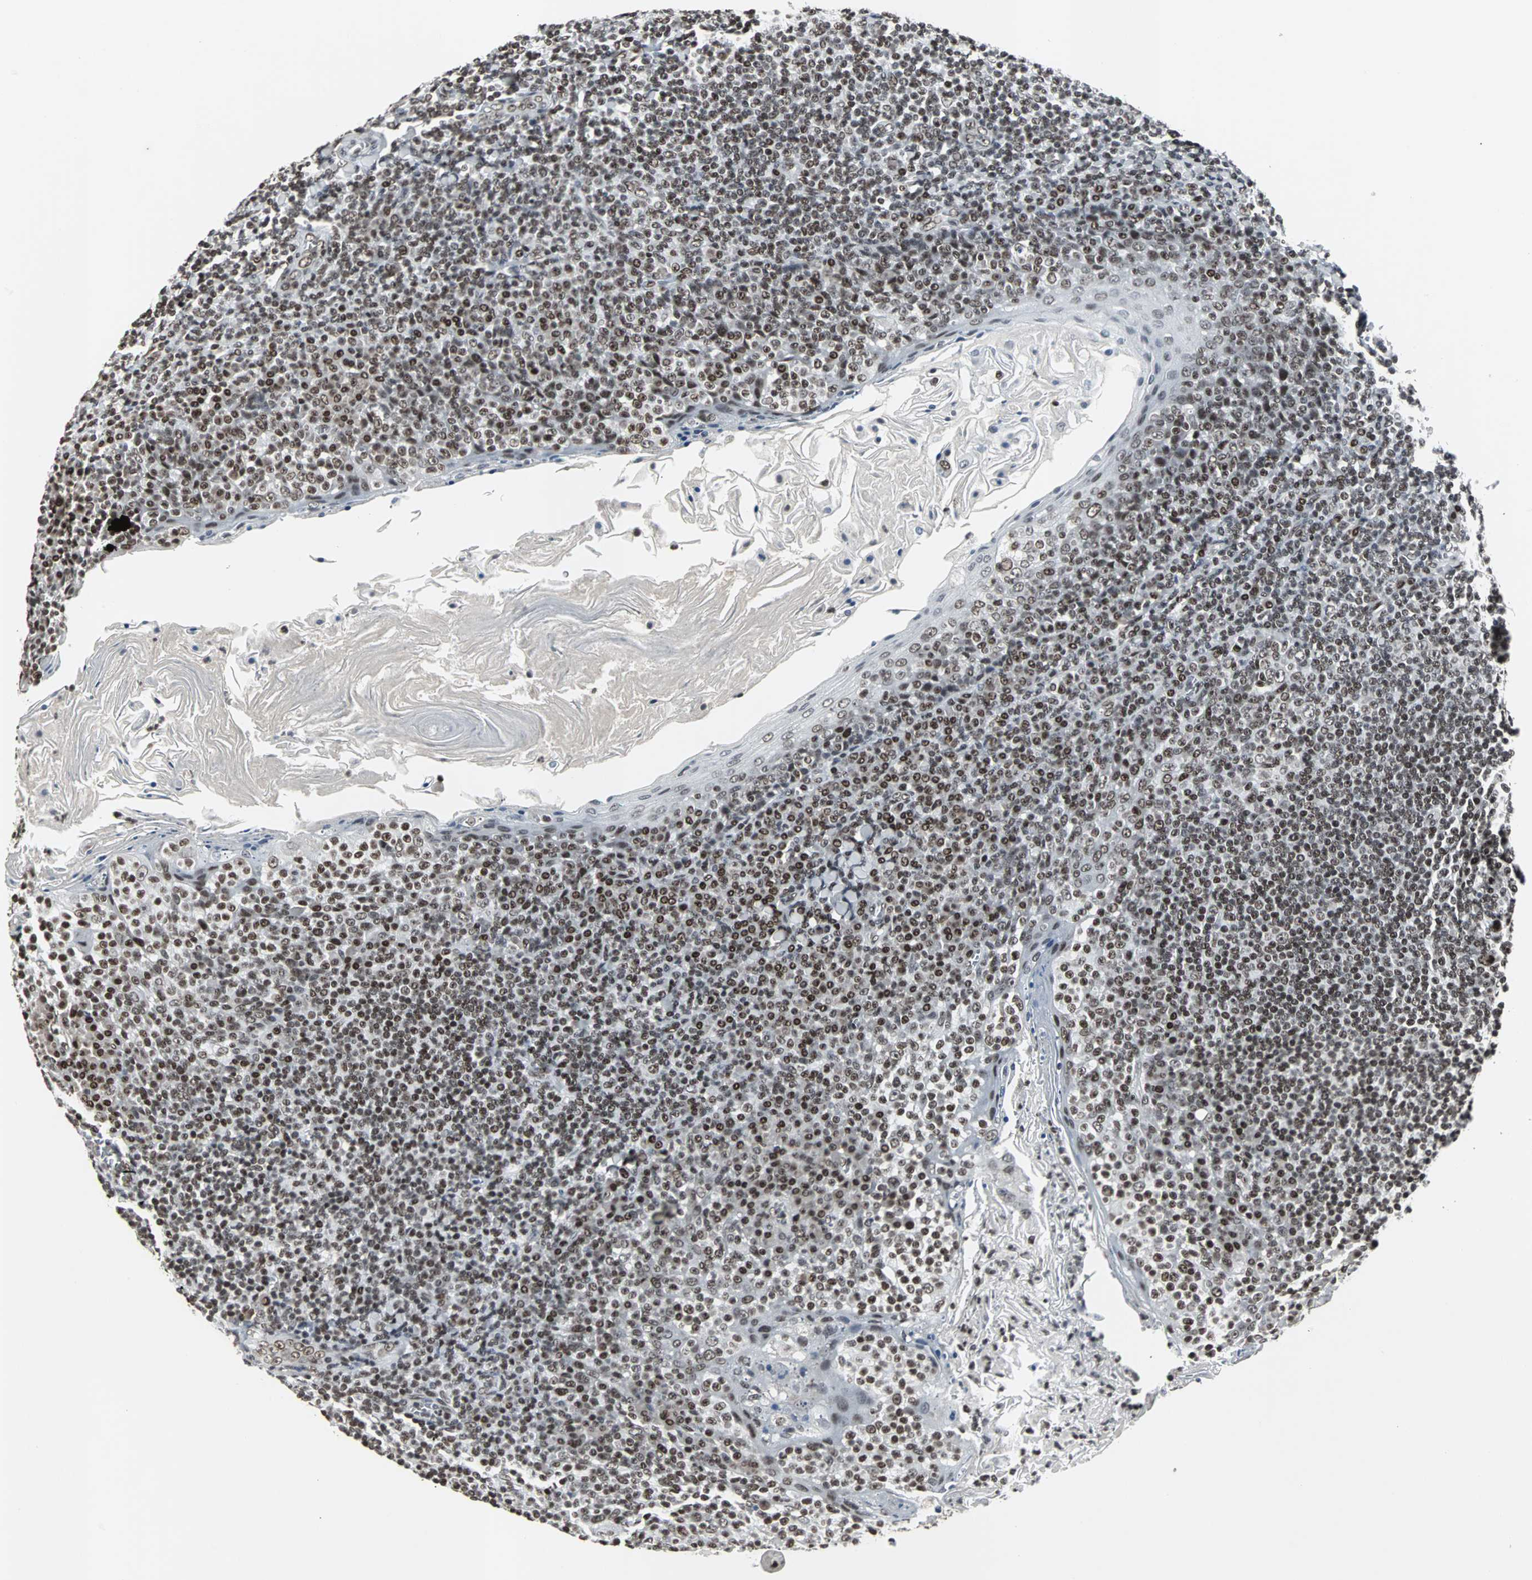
{"staining": {"intensity": "moderate", "quantity": ">75%", "location": "nuclear"}, "tissue": "tonsil", "cell_type": "Germinal center cells", "image_type": "normal", "snomed": [{"axis": "morphology", "description": "Normal tissue, NOS"}, {"axis": "topography", "description": "Tonsil"}], "caption": "Tonsil stained with immunohistochemistry (IHC) shows moderate nuclear expression in approximately >75% of germinal center cells. The staining was performed using DAB (3,3'-diaminobenzidine) to visualize the protein expression in brown, while the nuclei were stained in blue with hematoxylin (Magnification: 20x).", "gene": "PNKP", "patient": {"sex": "male", "age": 31}}